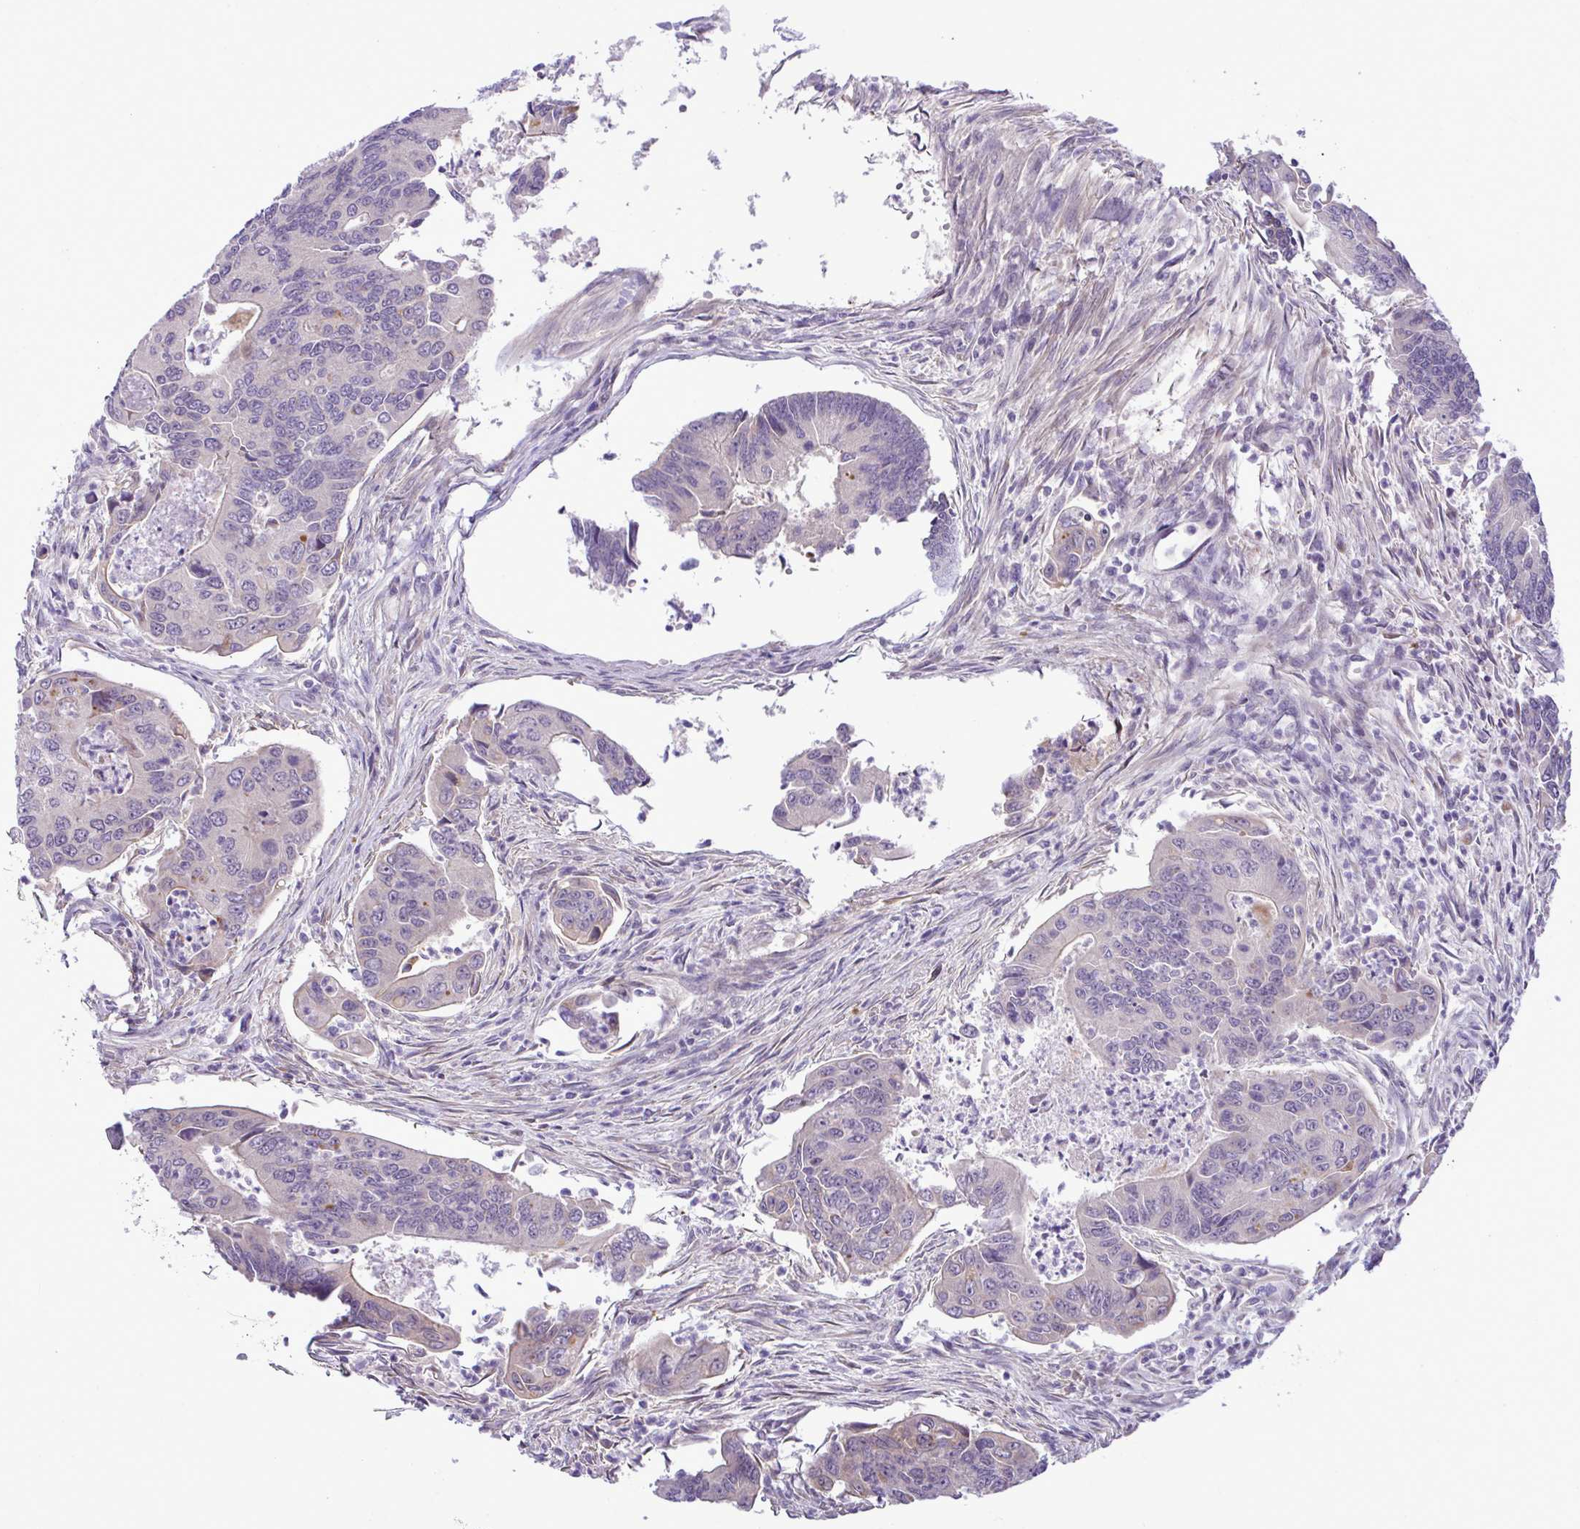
{"staining": {"intensity": "negative", "quantity": "none", "location": "none"}, "tissue": "colorectal cancer", "cell_type": "Tumor cells", "image_type": "cancer", "snomed": [{"axis": "morphology", "description": "Adenocarcinoma, NOS"}, {"axis": "topography", "description": "Colon"}], "caption": "Tumor cells show no significant positivity in colorectal adenocarcinoma.", "gene": "SYNPO2L", "patient": {"sex": "female", "age": 67}}